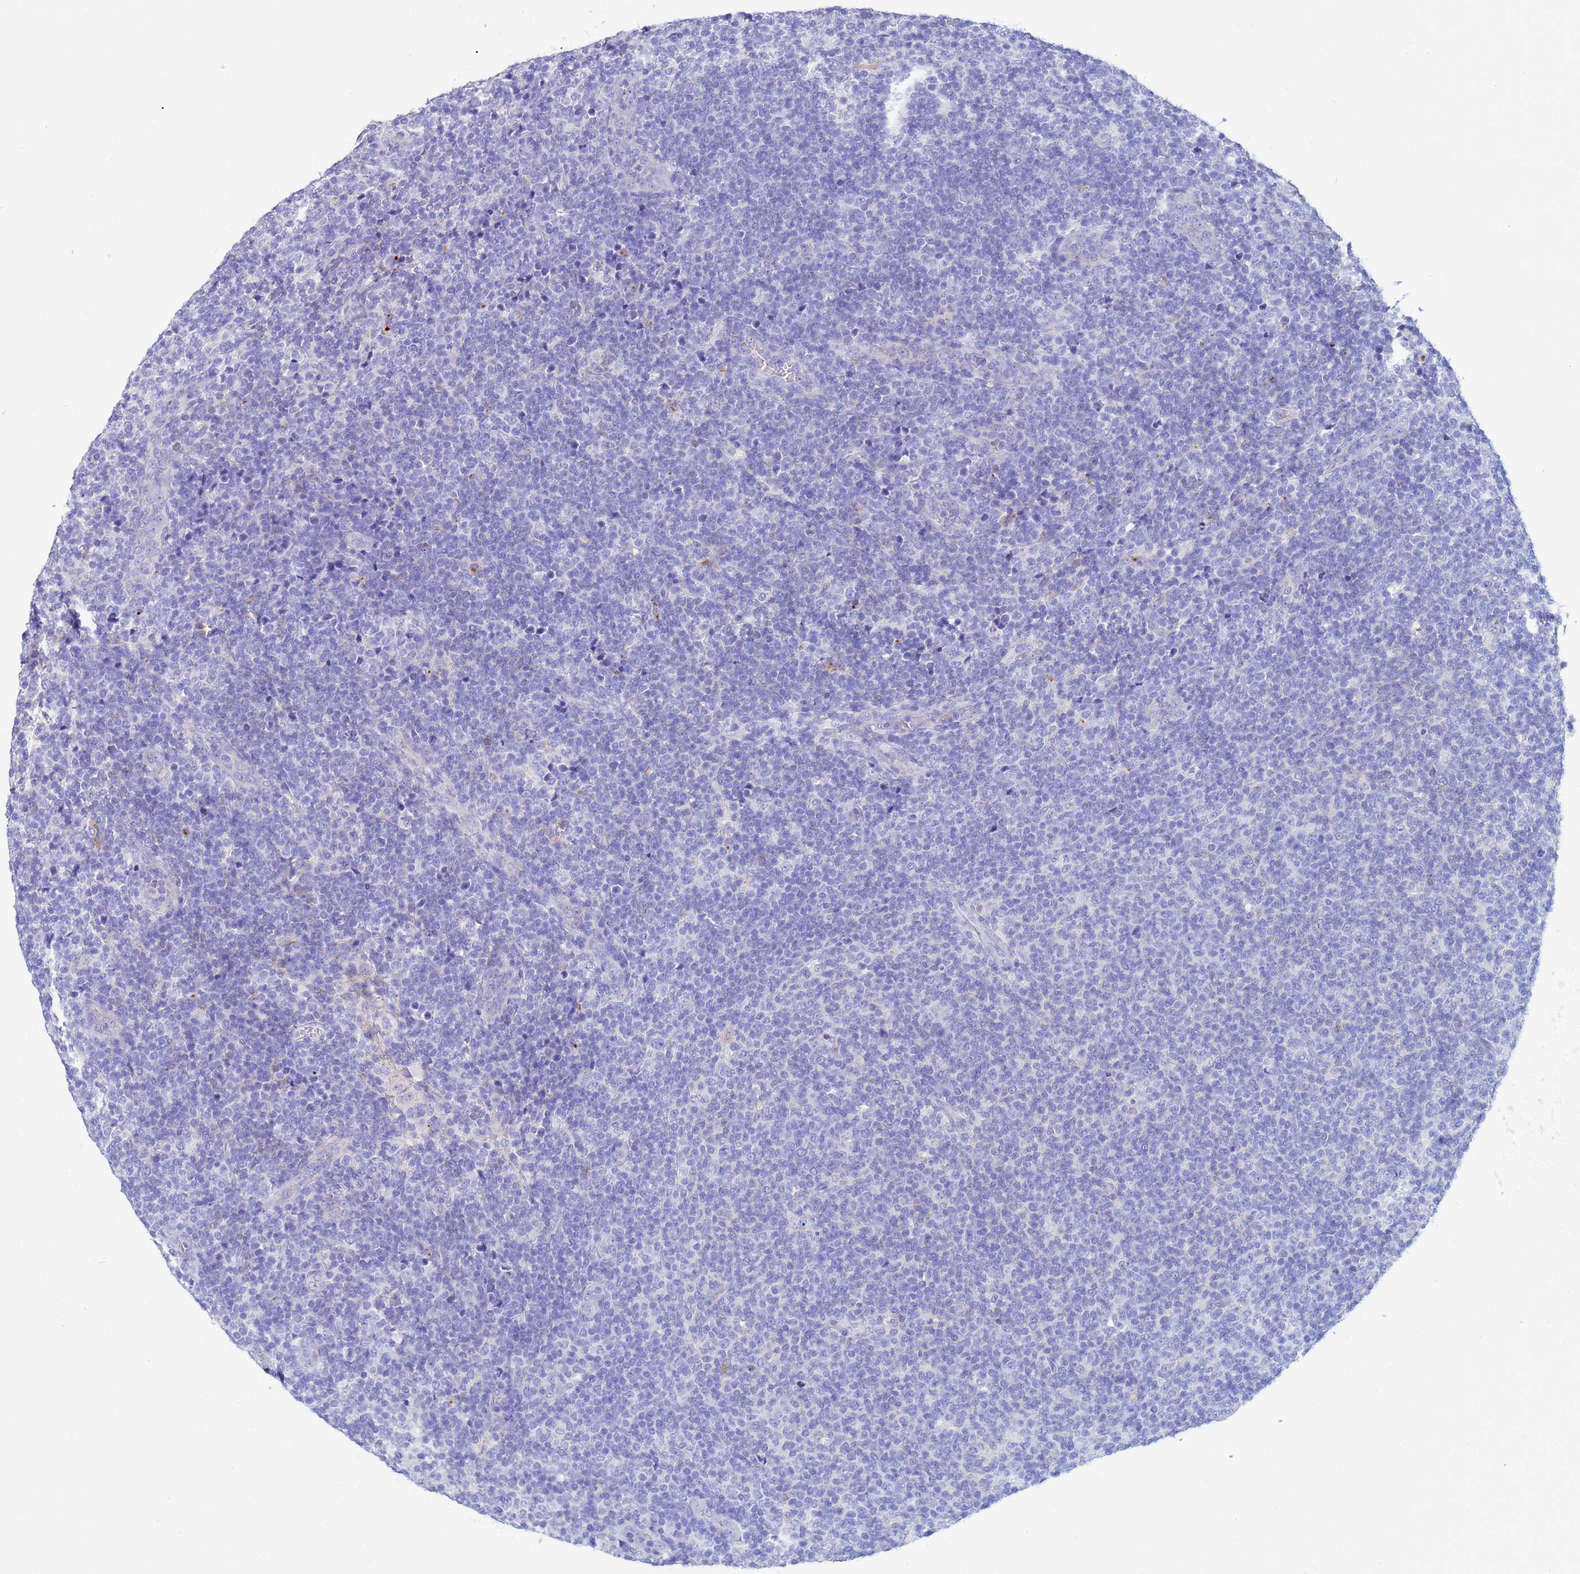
{"staining": {"intensity": "negative", "quantity": "none", "location": "none"}, "tissue": "lymphoma", "cell_type": "Tumor cells", "image_type": "cancer", "snomed": [{"axis": "morphology", "description": "Malignant lymphoma, non-Hodgkin's type, Low grade"}, {"axis": "topography", "description": "Lymph node"}], "caption": "Tumor cells show no significant protein staining in low-grade malignant lymphoma, non-Hodgkin's type. (Brightfield microscopy of DAB (3,3'-diaminobenzidine) immunohistochemistry at high magnification).", "gene": "CSTB", "patient": {"sex": "male", "age": 66}}